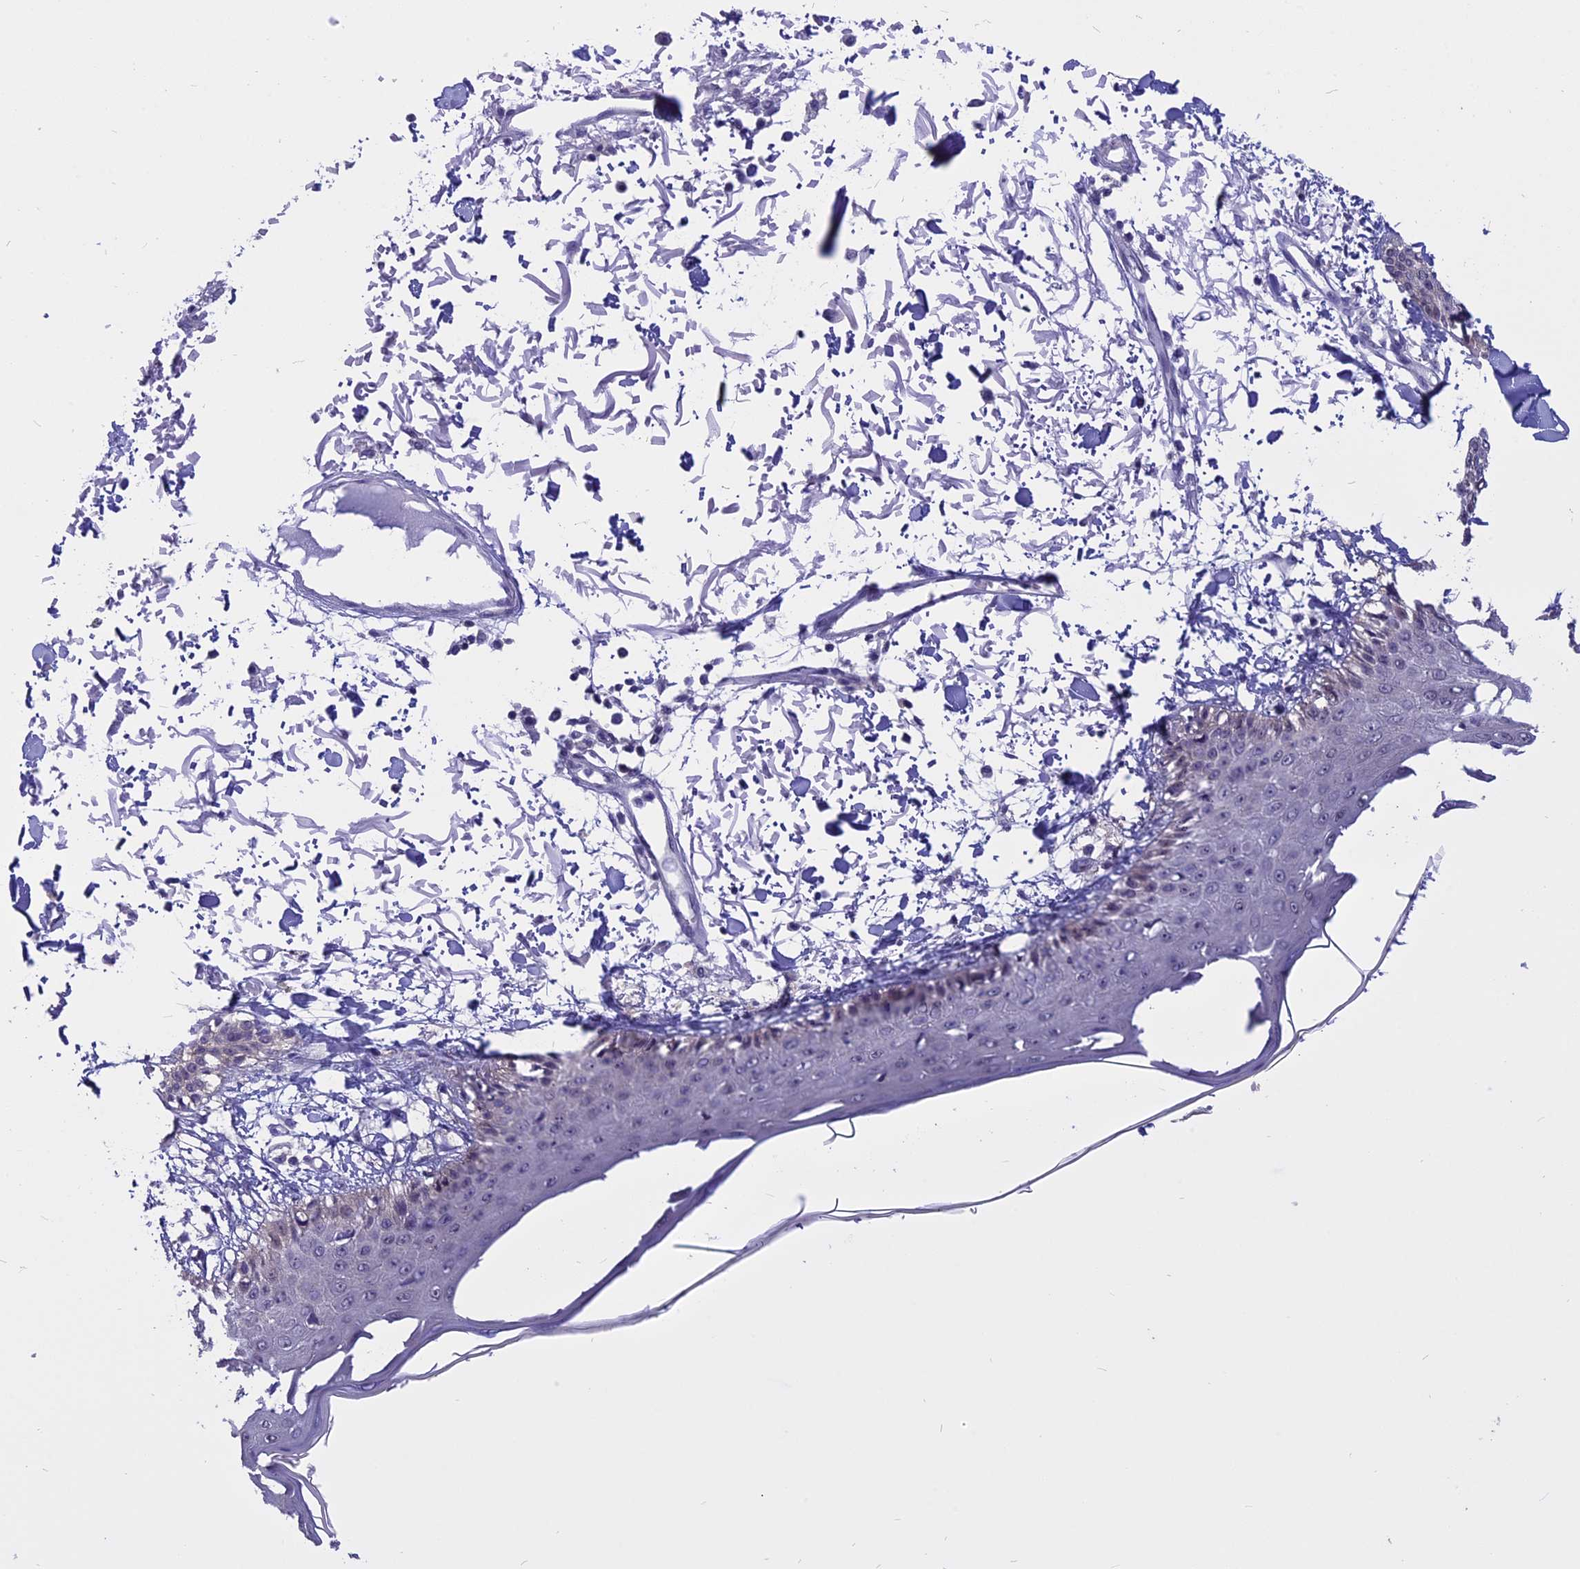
{"staining": {"intensity": "negative", "quantity": "none", "location": "none"}, "tissue": "skin", "cell_type": "Fibroblasts", "image_type": "normal", "snomed": [{"axis": "morphology", "description": "Normal tissue, NOS"}, {"axis": "morphology", "description": "Squamous cell carcinoma, NOS"}, {"axis": "topography", "description": "Skin"}, {"axis": "topography", "description": "Peripheral nerve tissue"}], "caption": "The histopathology image demonstrates no significant positivity in fibroblasts of skin. (DAB (3,3'-diaminobenzidine) immunohistochemistry with hematoxylin counter stain).", "gene": "STUB1", "patient": {"sex": "male", "age": 83}}